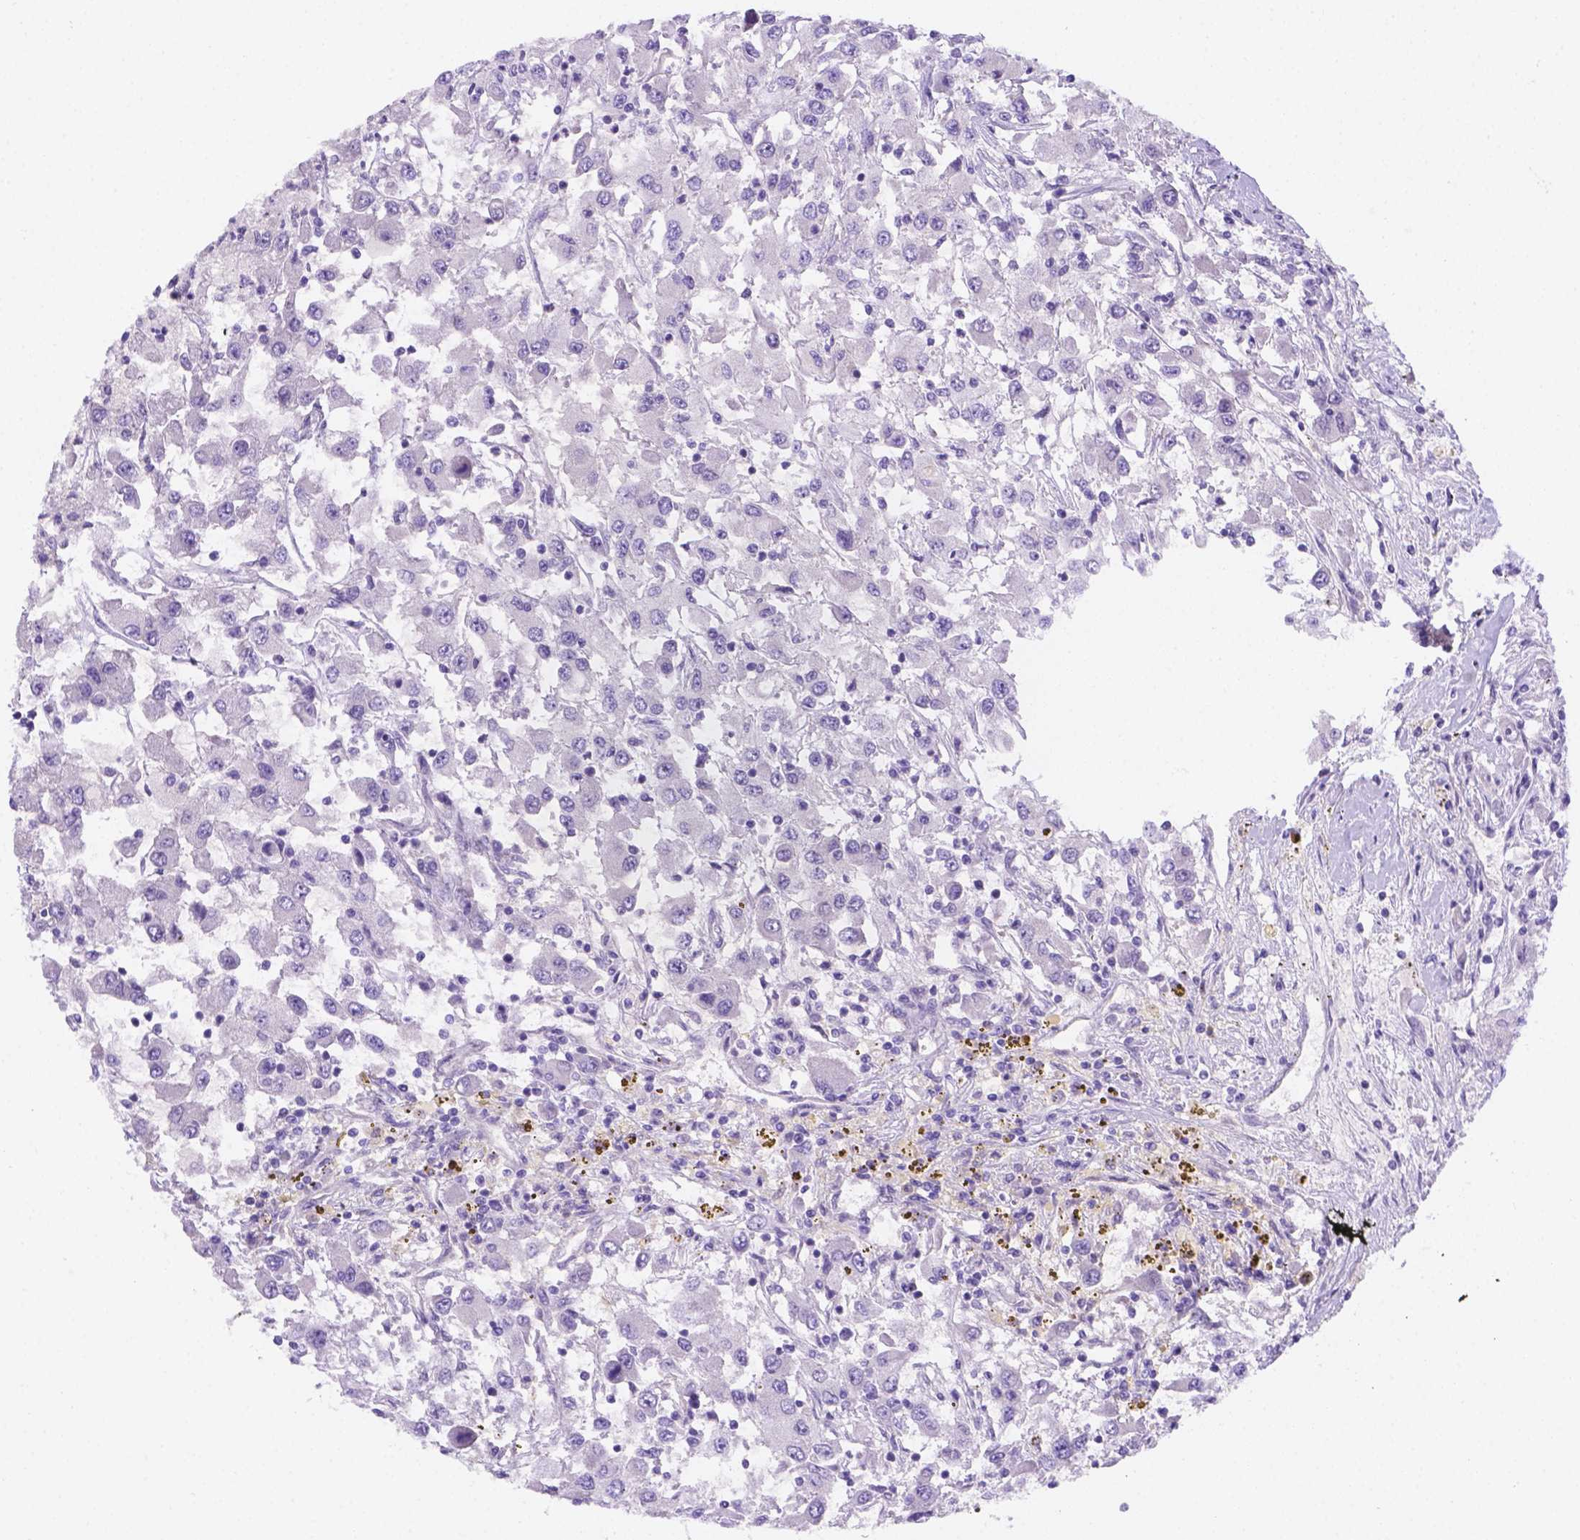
{"staining": {"intensity": "negative", "quantity": "none", "location": "none"}, "tissue": "renal cancer", "cell_type": "Tumor cells", "image_type": "cancer", "snomed": [{"axis": "morphology", "description": "Adenocarcinoma, NOS"}, {"axis": "topography", "description": "Kidney"}], "caption": "Immunohistochemistry of human renal adenocarcinoma exhibits no positivity in tumor cells.", "gene": "NXPE2", "patient": {"sex": "female", "age": 67}}